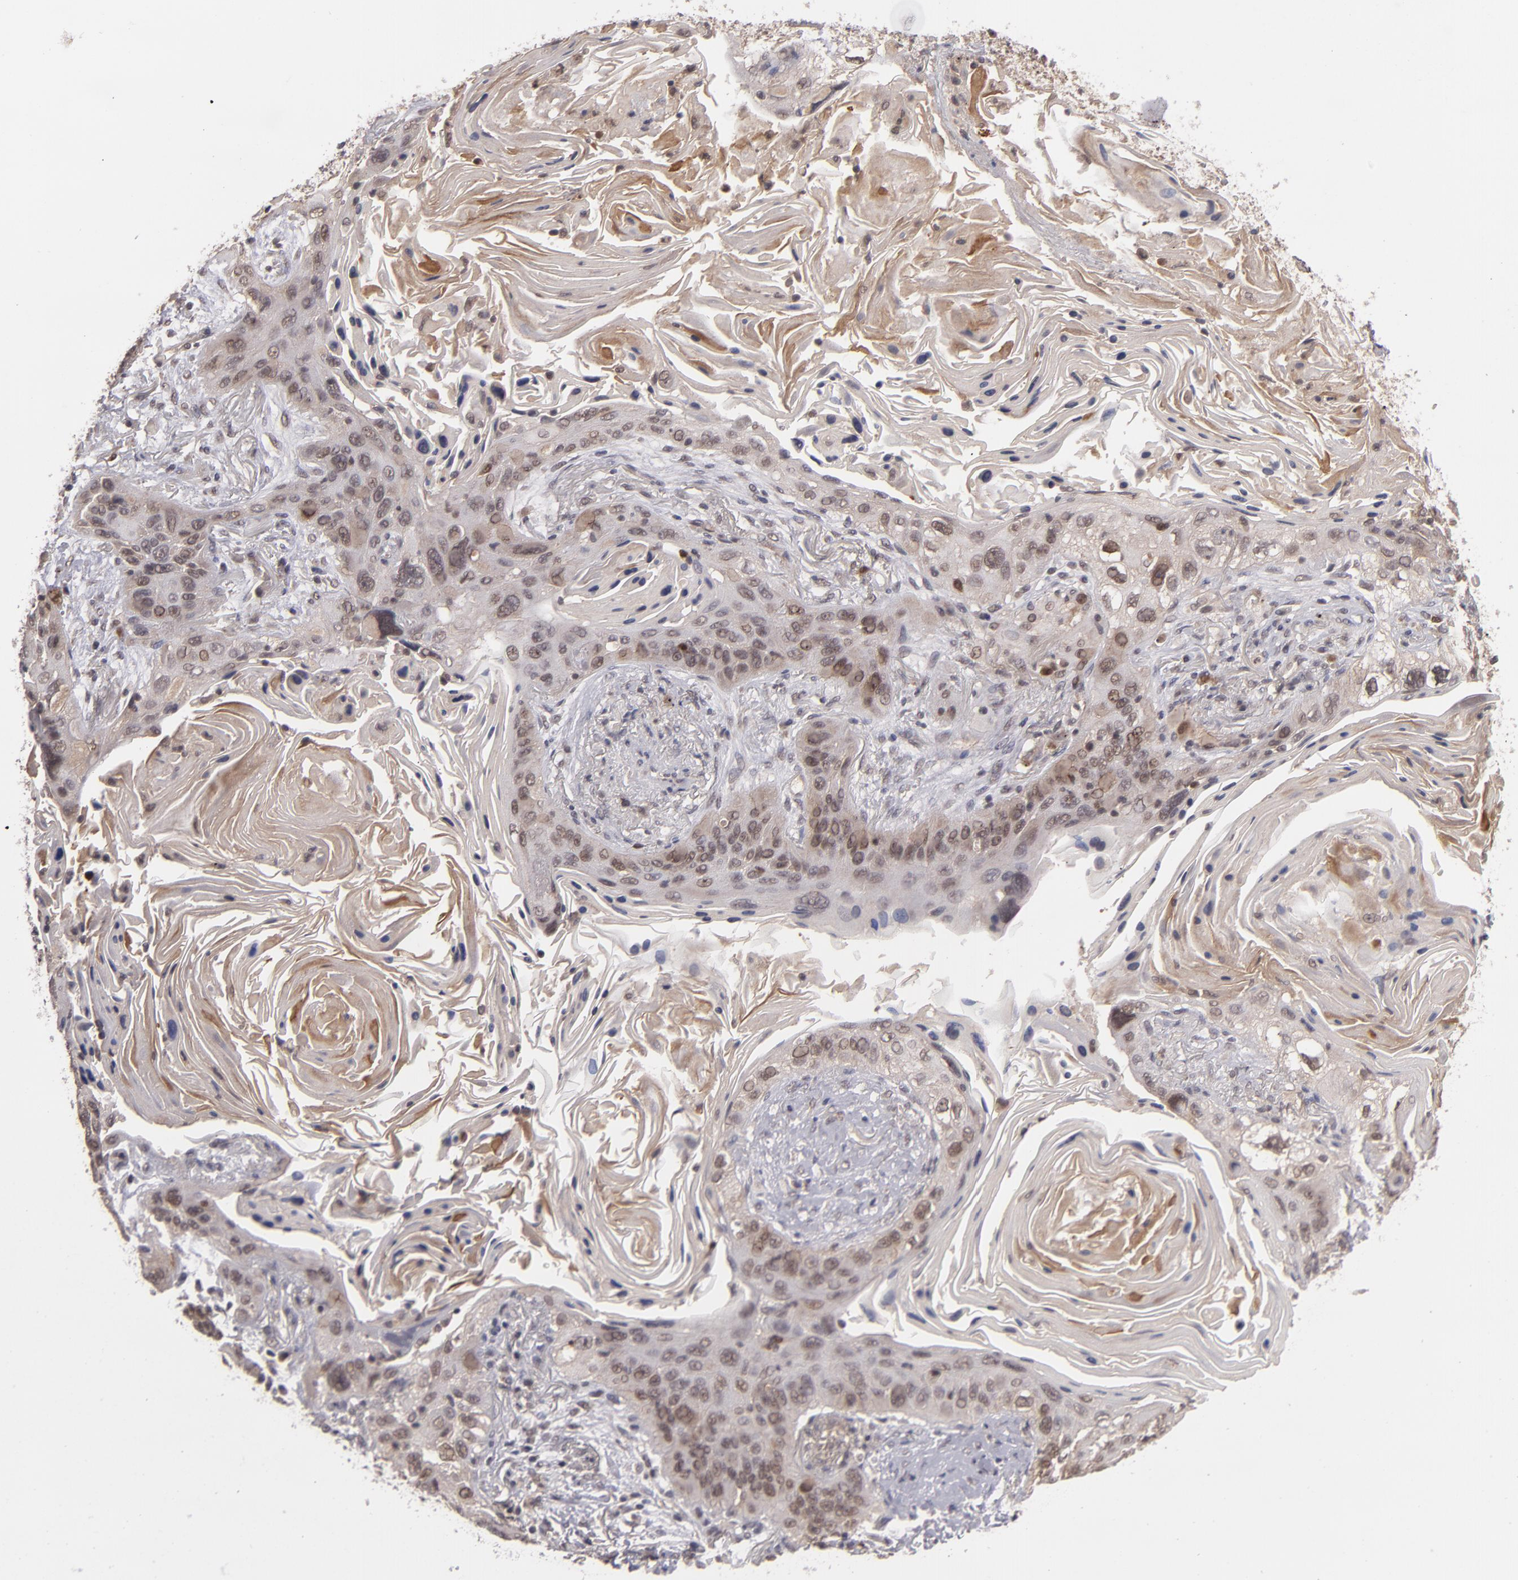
{"staining": {"intensity": "weak", "quantity": ">75%", "location": "cytoplasmic/membranous,nuclear"}, "tissue": "lung cancer", "cell_type": "Tumor cells", "image_type": "cancer", "snomed": [{"axis": "morphology", "description": "Squamous cell carcinoma, NOS"}, {"axis": "topography", "description": "Lung"}], "caption": "Tumor cells demonstrate low levels of weak cytoplasmic/membranous and nuclear expression in approximately >75% of cells in squamous cell carcinoma (lung).", "gene": "TYMS", "patient": {"sex": "female", "age": 67}}